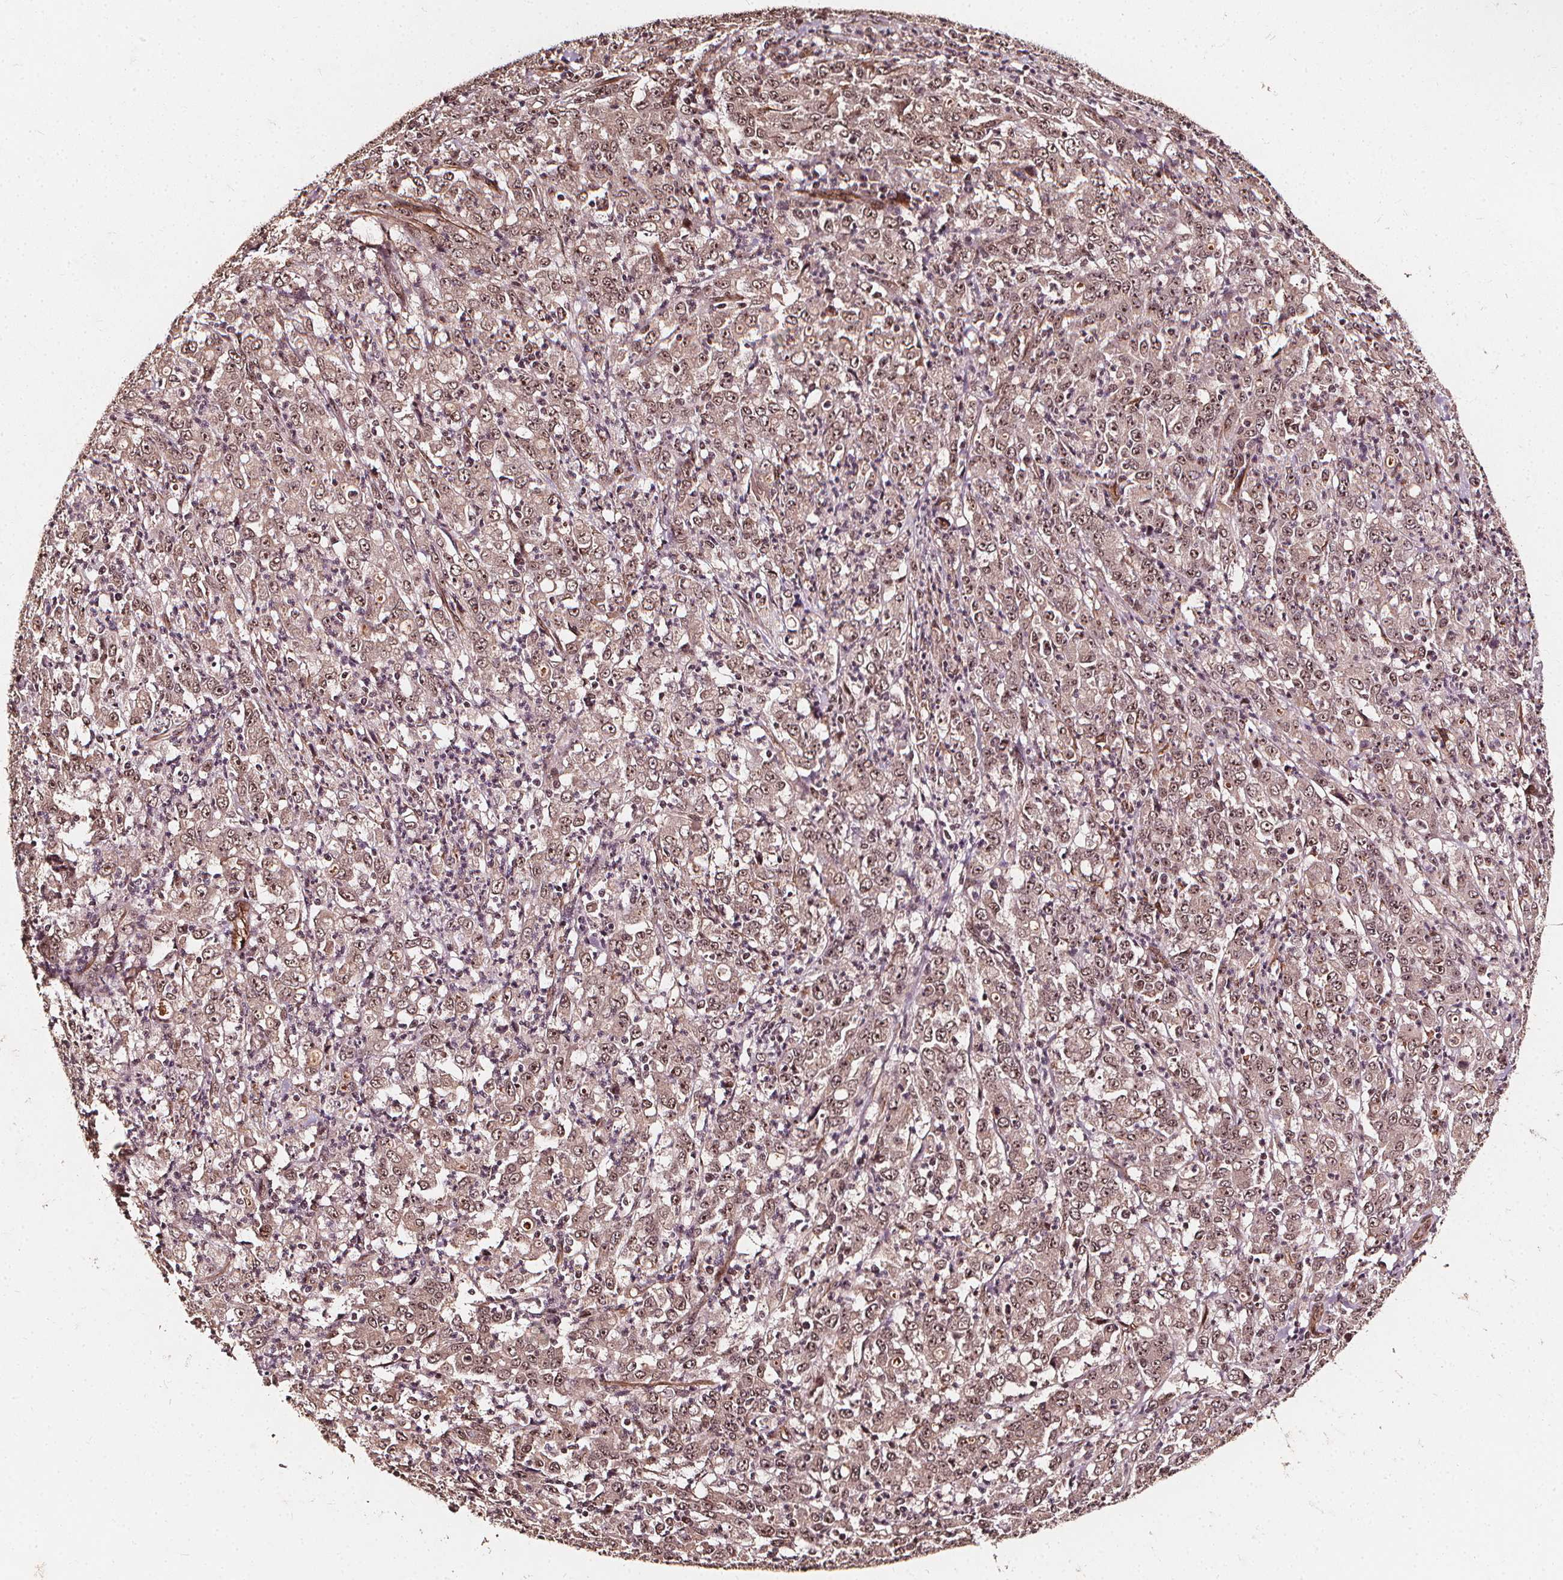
{"staining": {"intensity": "moderate", "quantity": ">75%", "location": "nuclear"}, "tissue": "stomach cancer", "cell_type": "Tumor cells", "image_type": "cancer", "snomed": [{"axis": "morphology", "description": "Adenocarcinoma, NOS"}, {"axis": "topography", "description": "Stomach, lower"}], "caption": "This image shows stomach cancer stained with immunohistochemistry to label a protein in brown. The nuclear of tumor cells show moderate positivity for the protein. Nuclei are counter-stained blue.", "gene": "EXOSC9", "patient": {"sex": "female", "age": 71}}